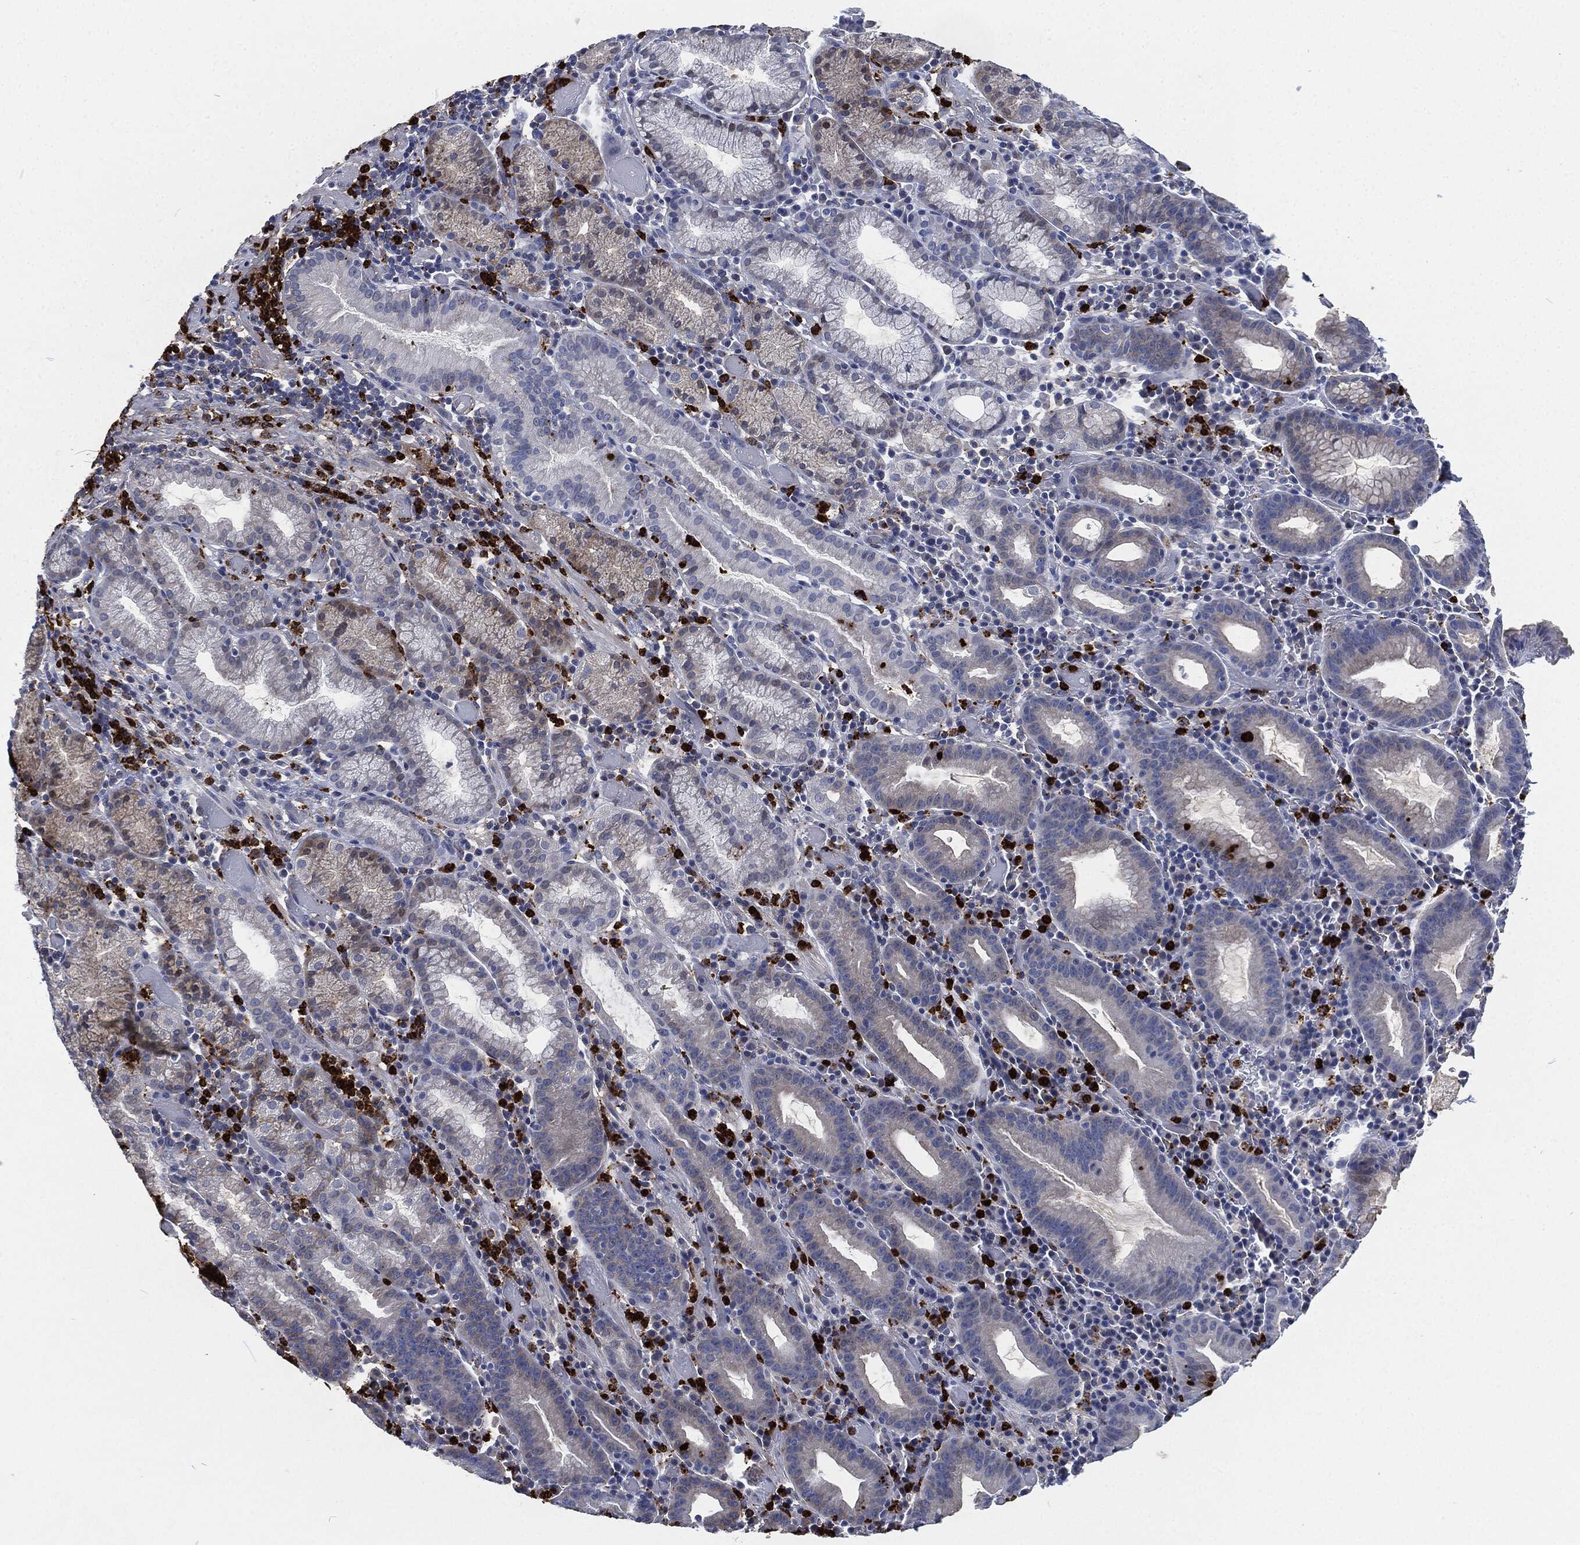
{"staining": {"intensity": "negative", "quantity": "none", "location": "none"}, "tissue": "stomach cancer", "cell_type": "Tumor cells", "image_type": "cancer", "snomed": [{"axis": "morphology", "description": "Adenocarcinoma, NOS"}, {"axis": "topography", "description": "Stomach"}], "caption": "DAB immunohistochemical staining of human stomach adenocarcinoma shows no significant expression in tumor cells.", "gene": "MPO", "patient": {"sex": "male", "age": 79}}